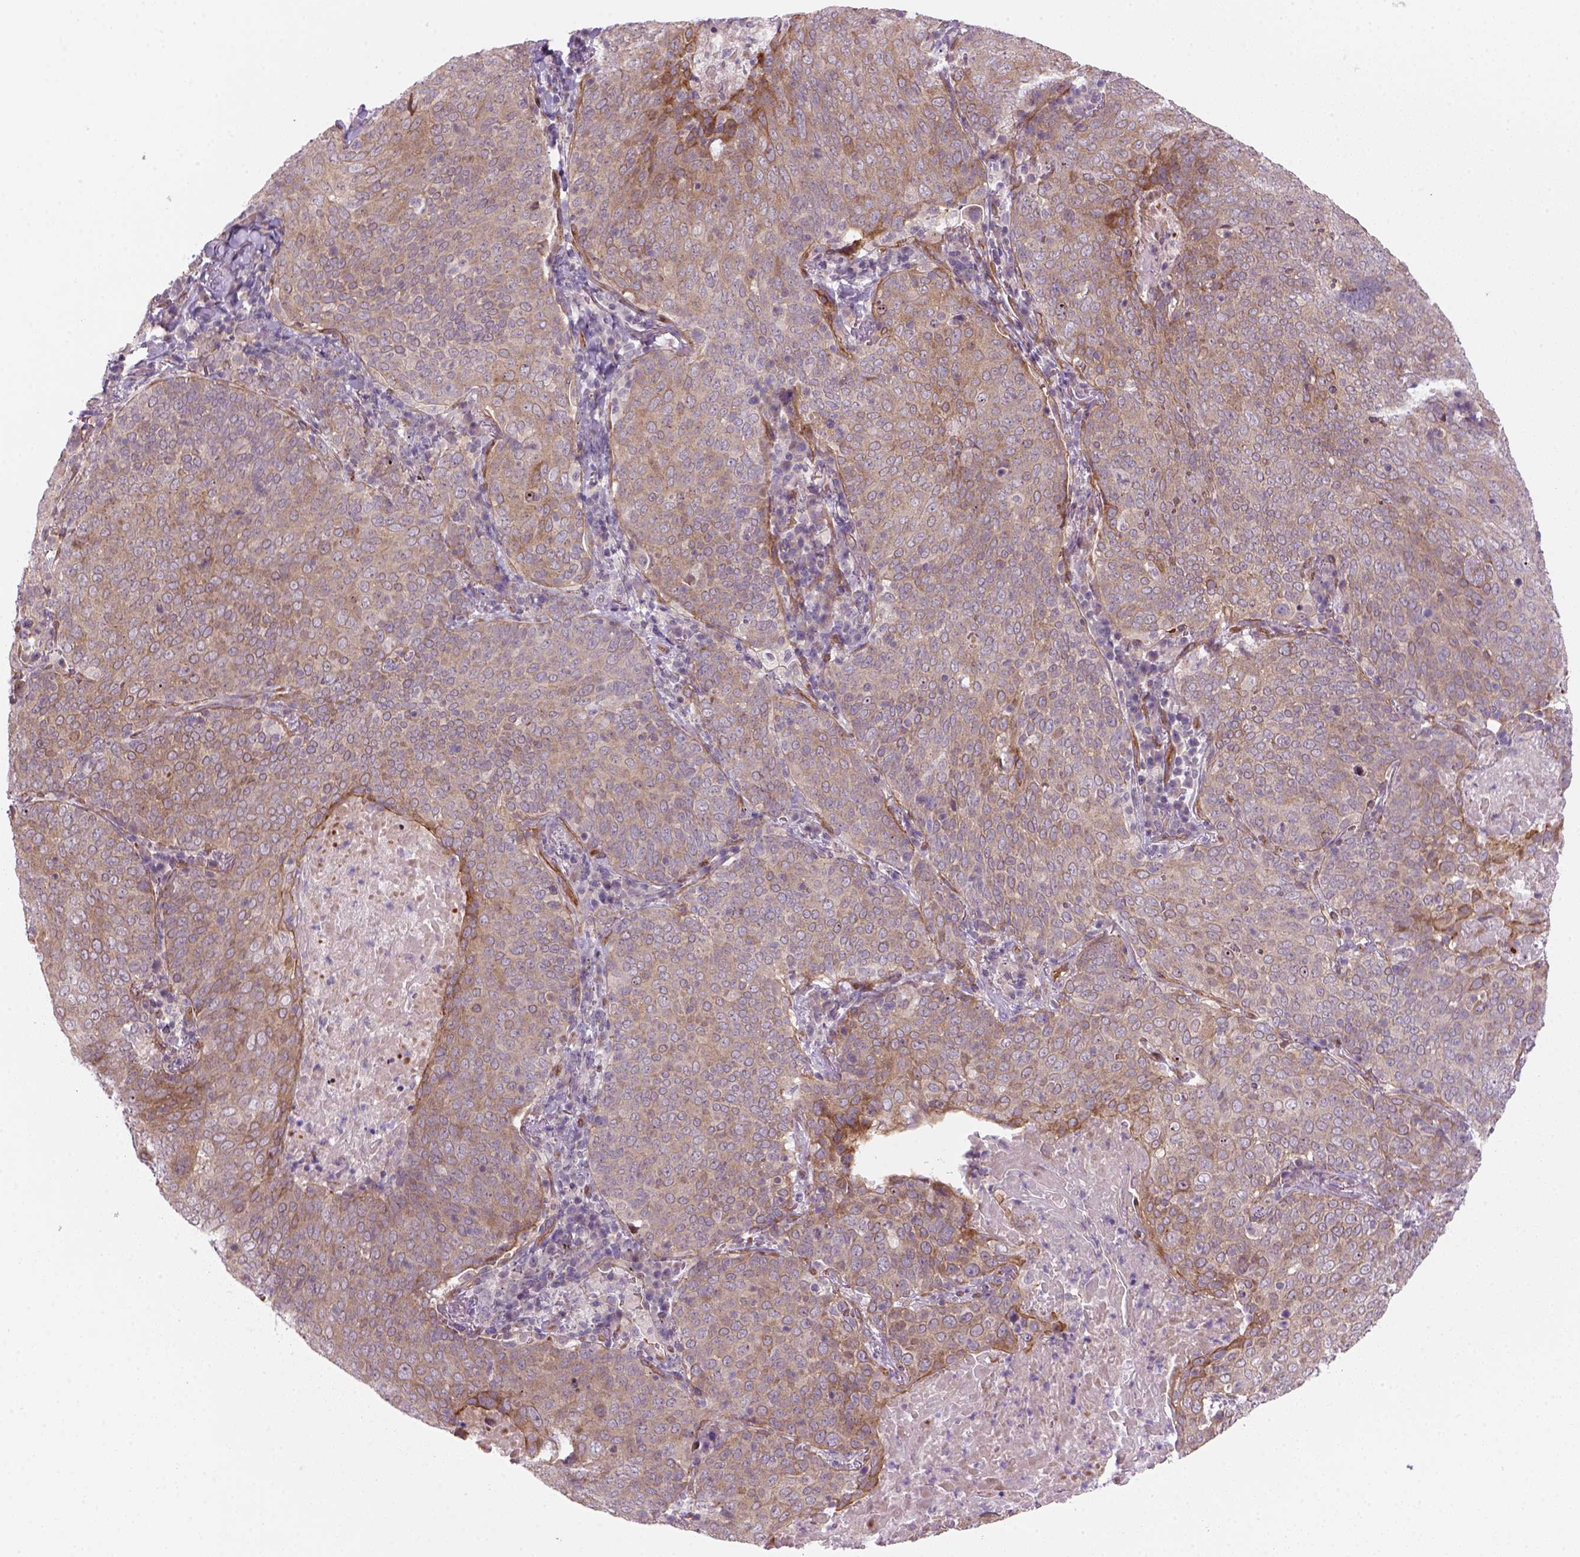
{"staining": {"intensity": "moderate", "quantity": ">75%", "location": "cytoplasmic/membranous"}, "tissue": "lung cancer", "cell_type": "Tumor cells", "image_type": "cancer", "snomed": [{"axis": "morphology", "description": "Squamous cell carcinoma, NOS"}, {"axis": "topography", "description": "Lung"}], "caption": "Human squamous cell carcinoma (lung) stained with a brown dye reveals moderate cytoplasmic/membranous positive staining in about >75% of tumor cells.", "gene": "VSTM5", "patient": {"sex": "male", "age": 82}}